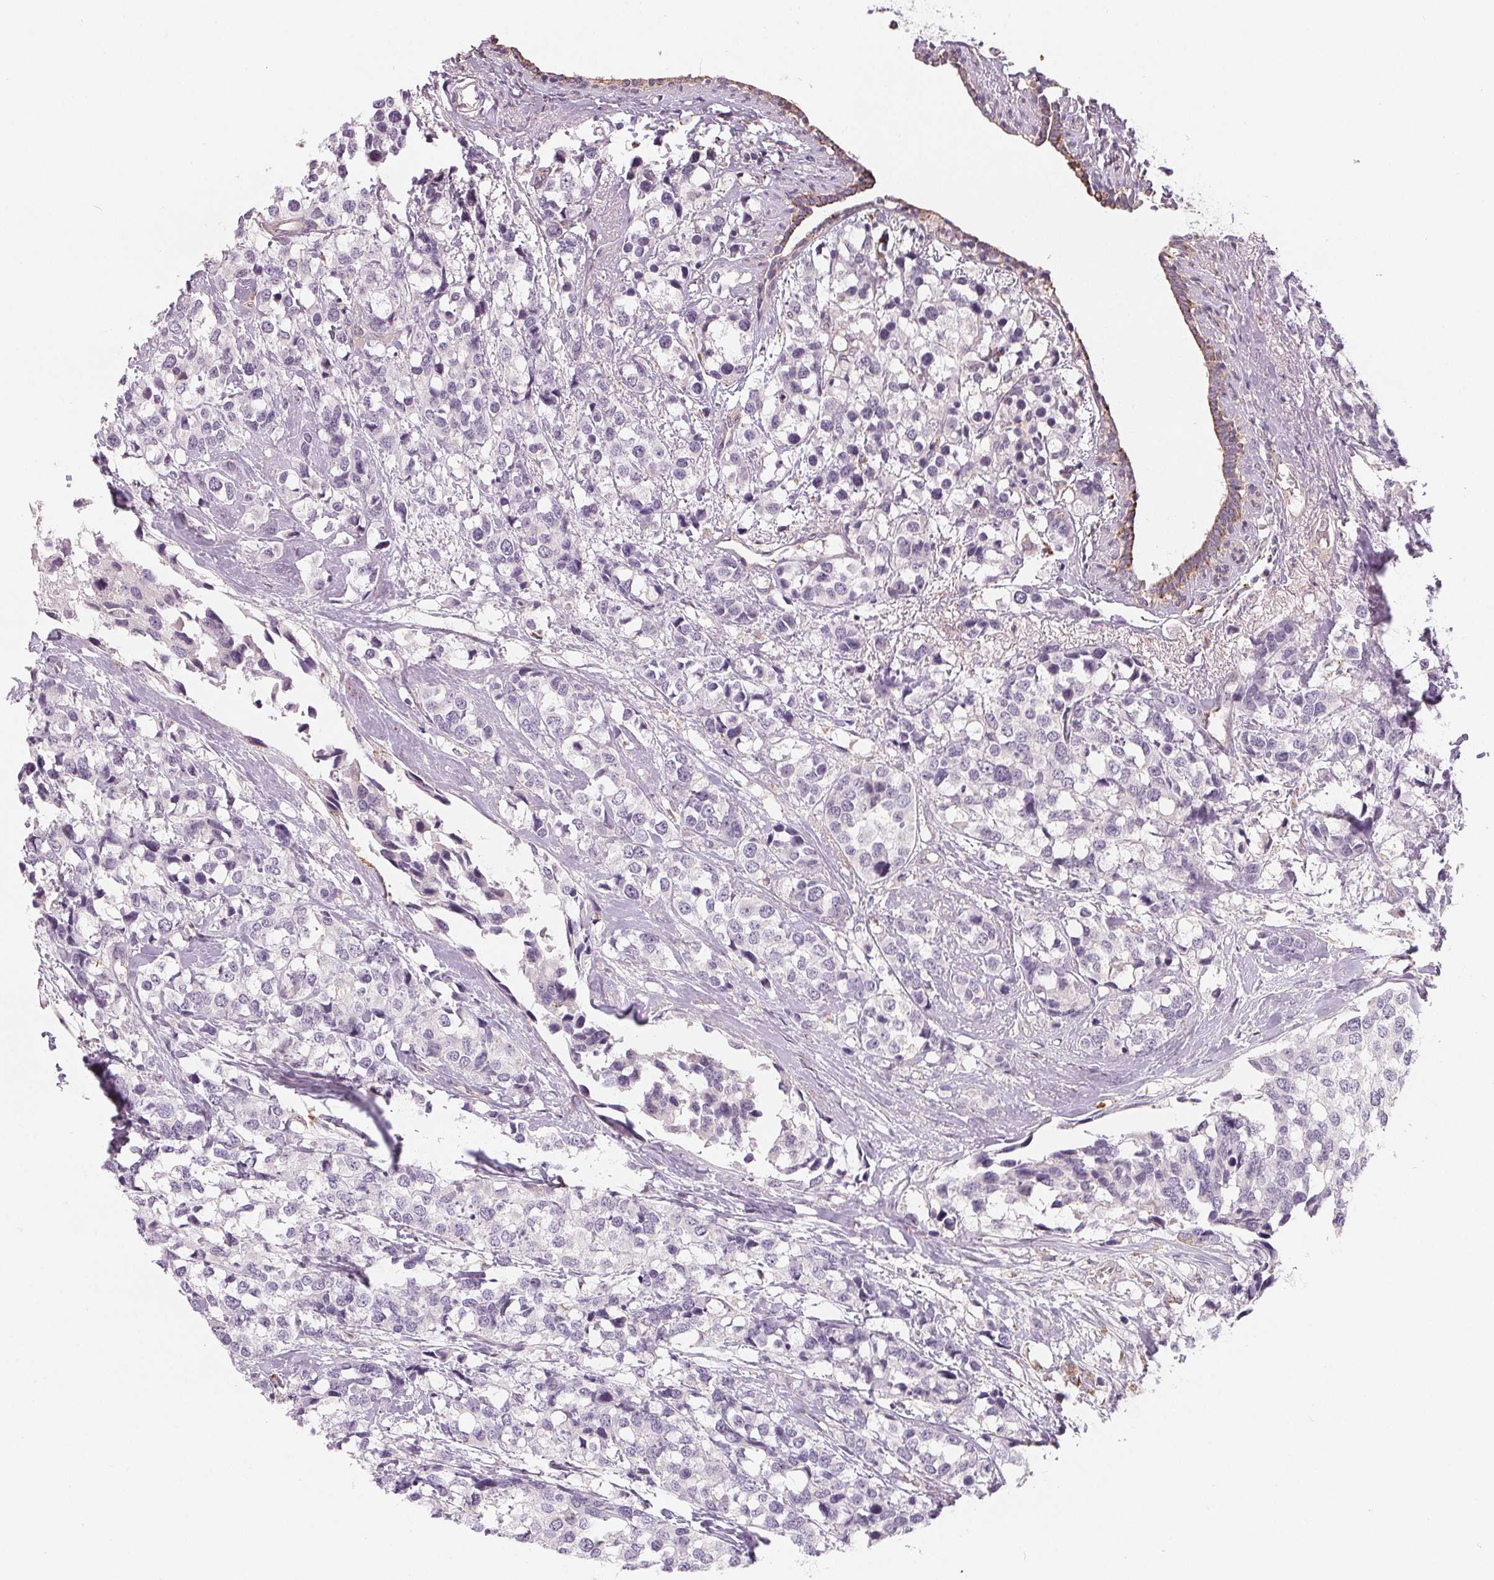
{"staining": {"intensity": "negative", "quantity": "none", "location": "none"}, "tissue": "breast cancer", "cell_type": "Tumor cells", "image_type": "cancer", "snomed": [{"axis": "morphology", "description": "Lobular carcinoma"}, {"axis": "topography", "description": "Breast"}], "caption": "Image shows no significant protein expression in tumor cells of breast cancer. Nuclei are stained in blue.", "gene": "CFC1", "patient": {"sex": "female", "age": 59}}